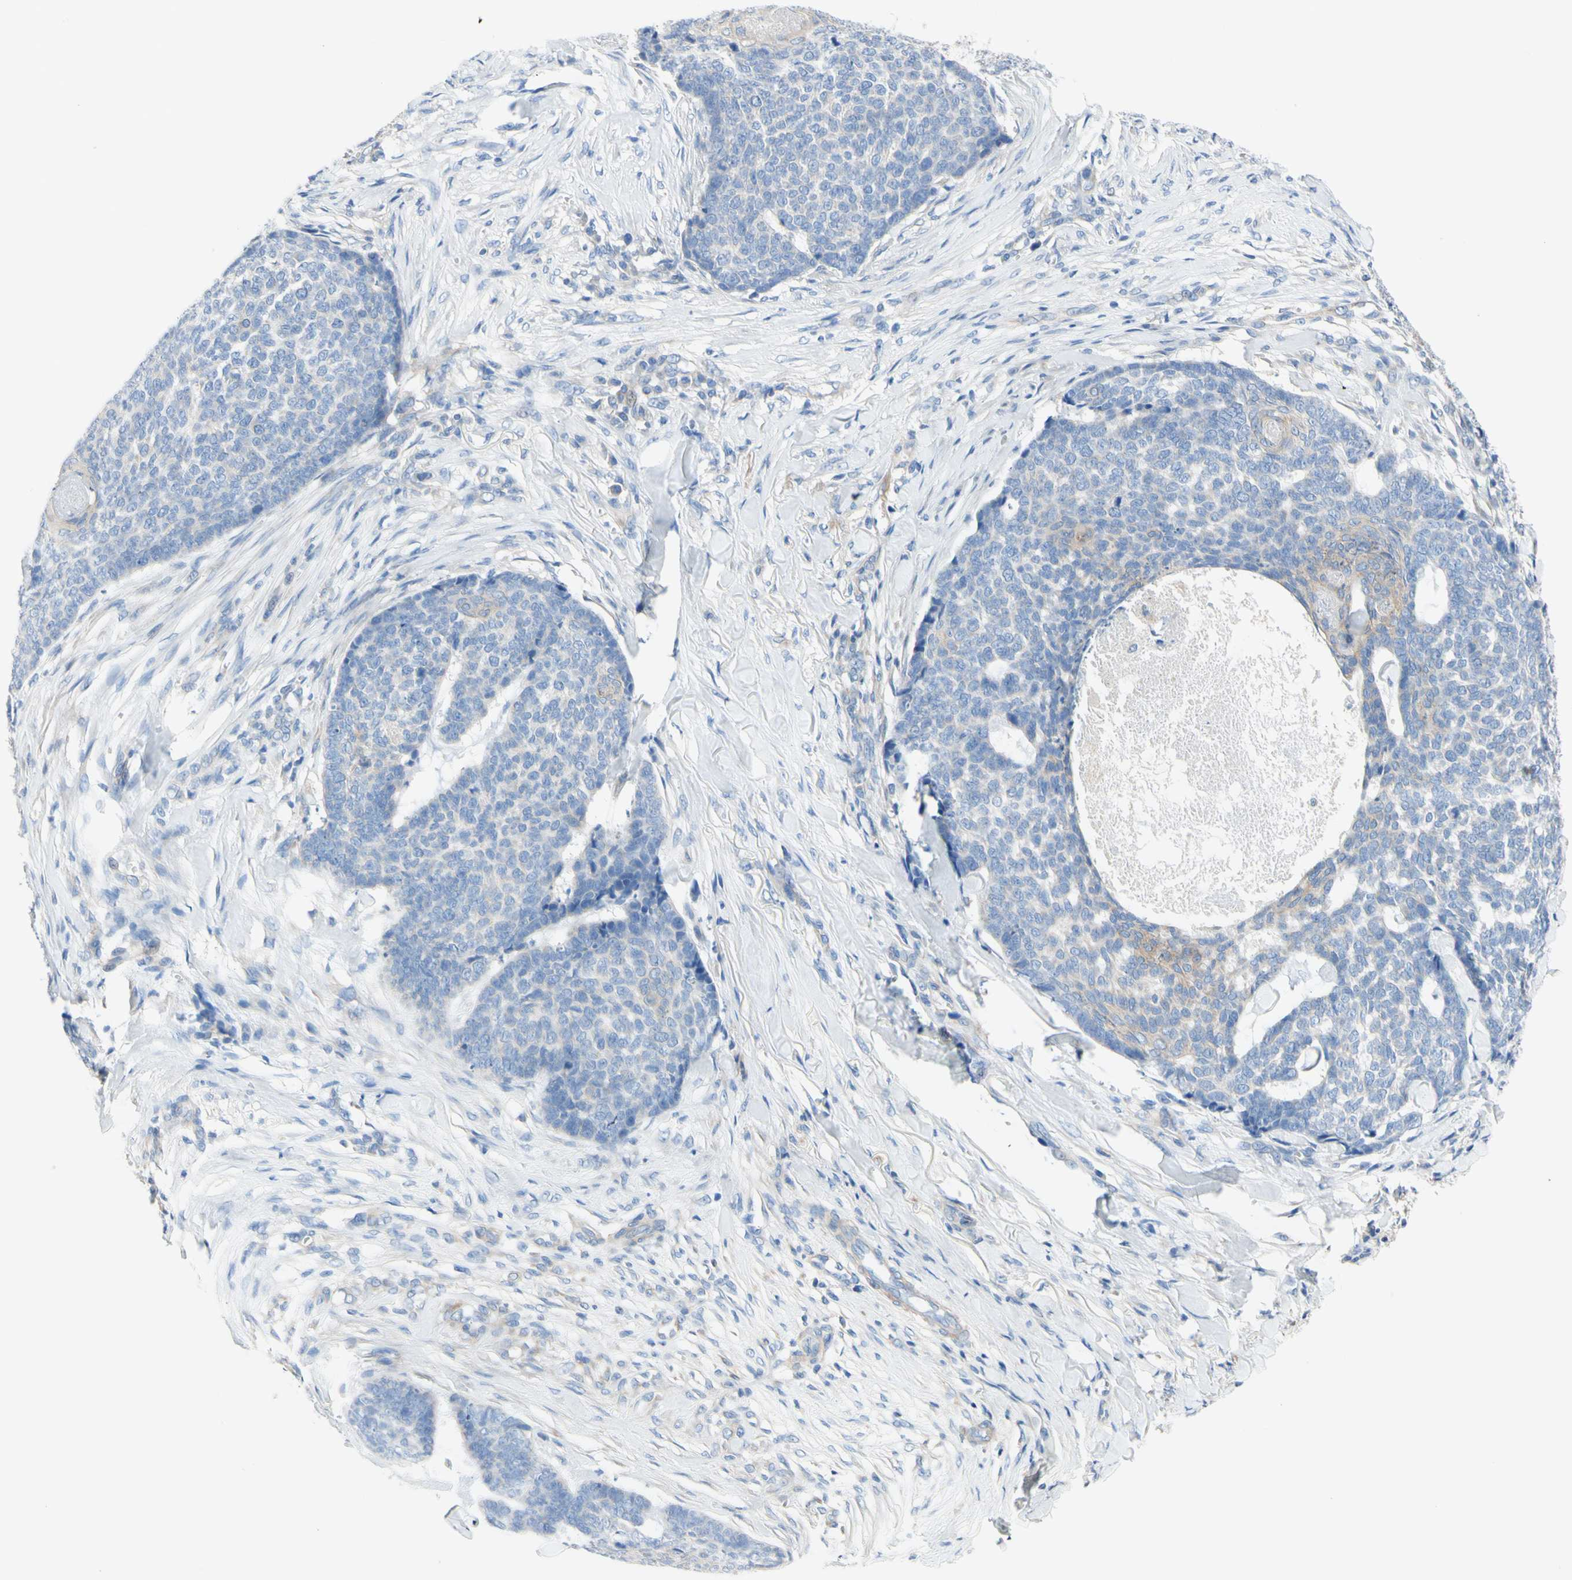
{"staining": {"intensity": "negative", "quantity": "none", "location": "none"}, "tissue": "skin cancer", "cell_type": "Tumor cells", "image_type": "cancer", "snomed": [{"axis": "morphology", "description": "Basal cell carcinoma"}, {"axis": "topography", "description": "Skin"}], "caption": "Immunohistochemistry (IHC) of human skin basal cell carcinoma exhibits no staining in tumor cells.", "gene": "RETREG2", "patient": {"sex": "male", "age": 84}}